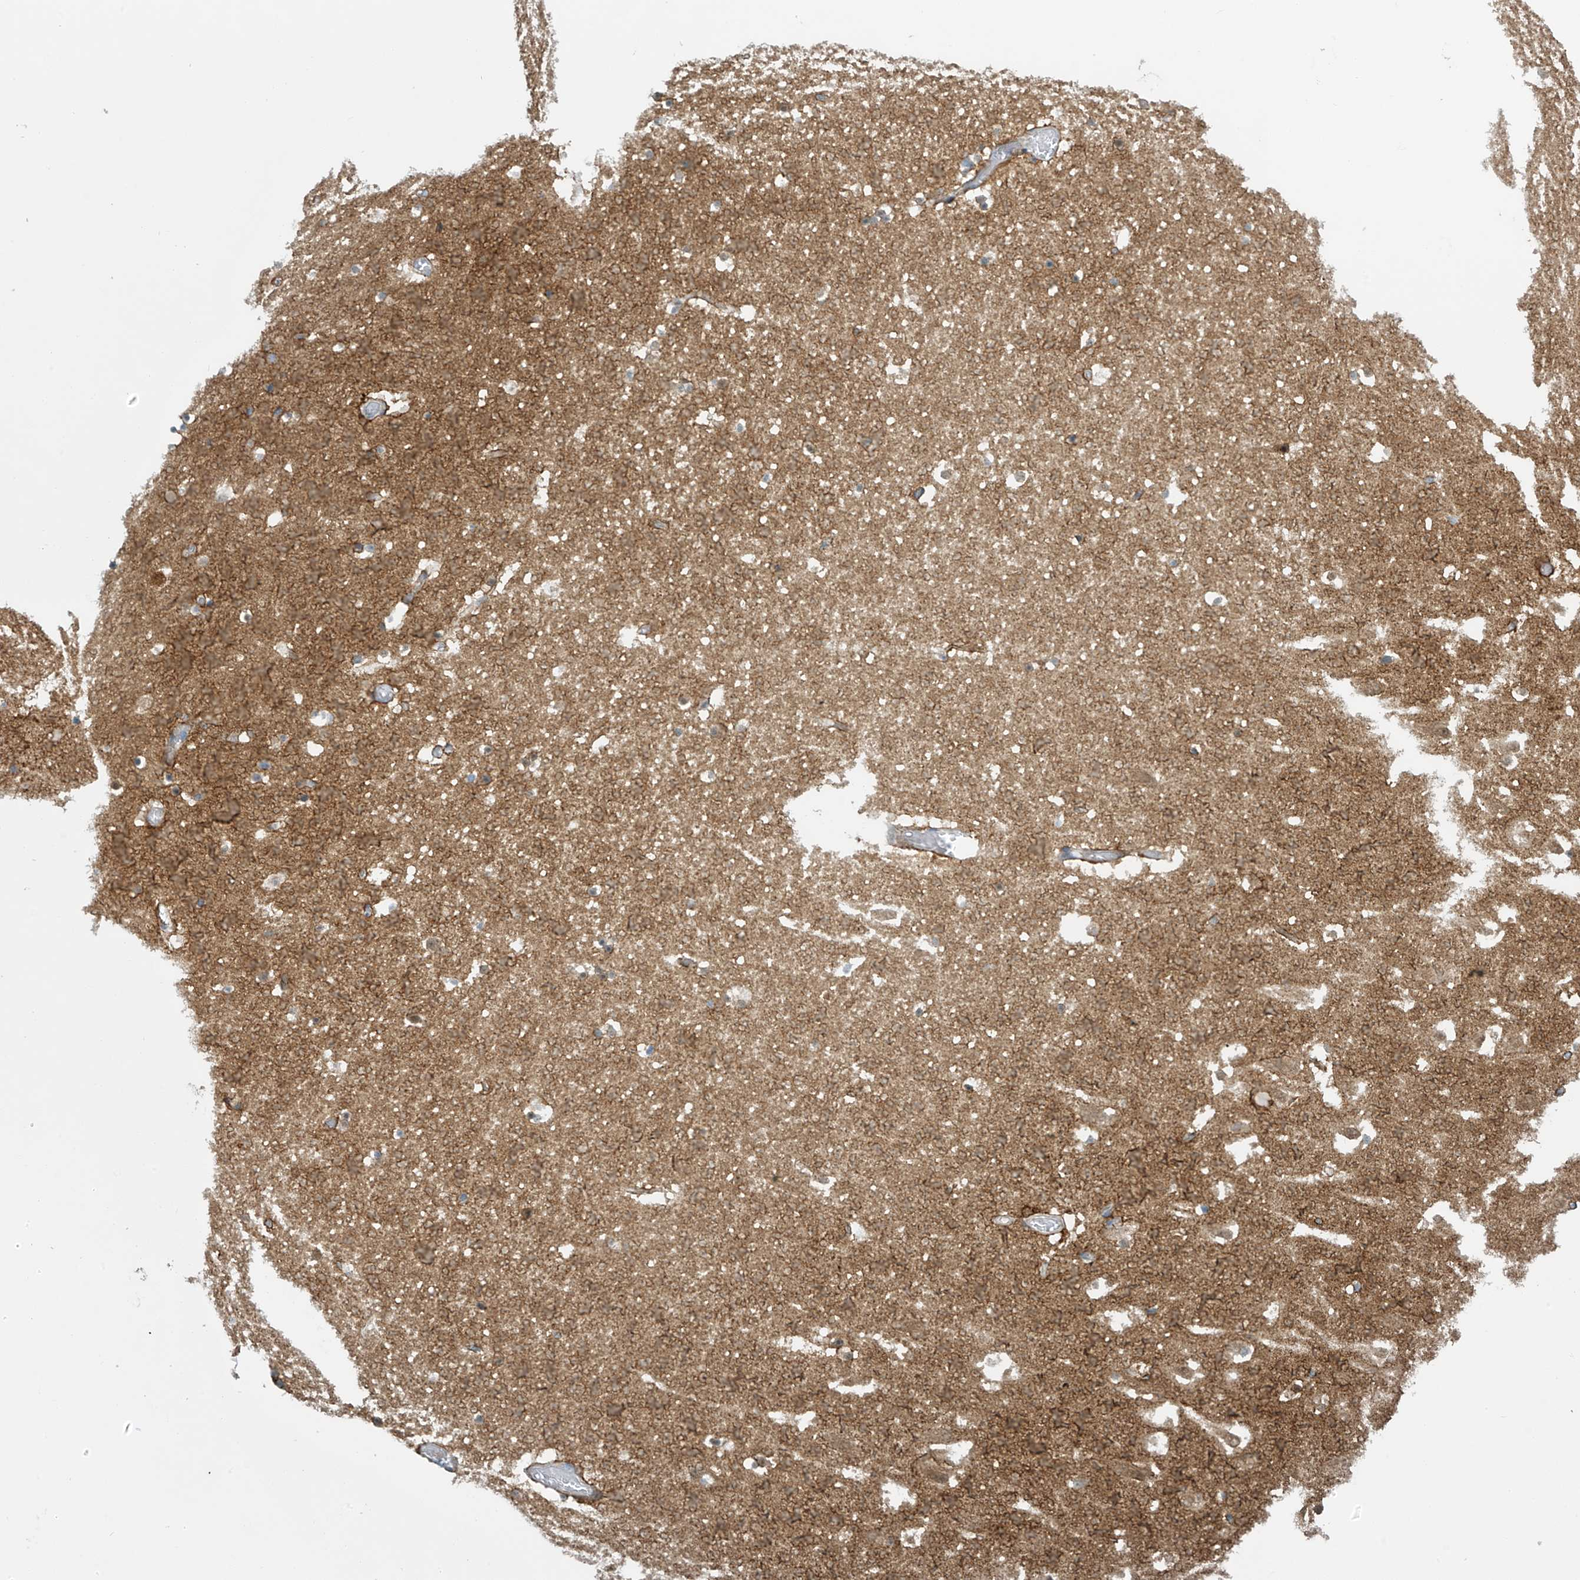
{"staining": {"intensity": "weak", "quantity": "25%-75%", "location": "cytoplasmic/membranous"}, "tissue": "hippocampus", "cell_type": "Glial cells", "image_type": "normal", "snomed": [{"axis": "morphology", "description": "Normal tissue, NOS"}, {"axis": "topography", "description": "Hippocampus"}], "caption": "High-power microscopy captured an immunohistochemistry histopathology image of unremarkable hippocampus, revealing weak cytoplasmic/membranous positivity in about 25%-75% of glial cells.", "gene": "FSD1L", "patient": {"sex": "female", "age": 52}}